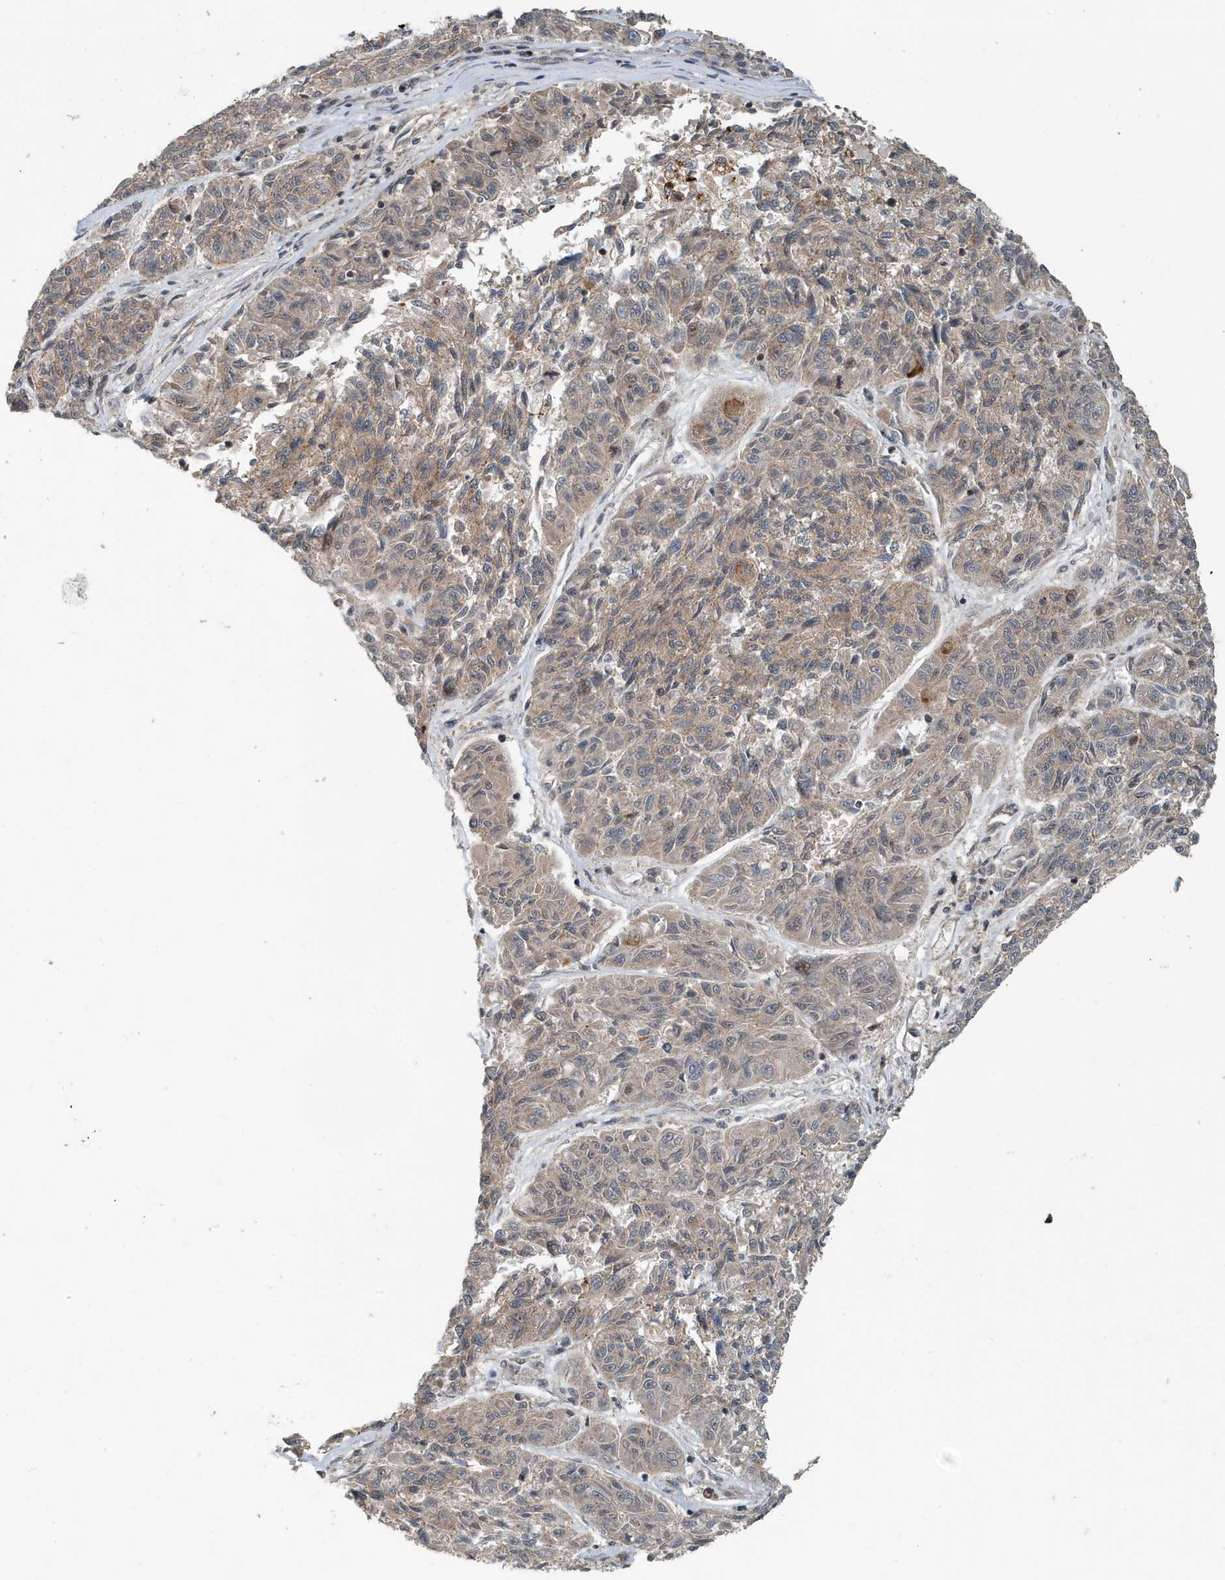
{"staining": {"intensity": "weak", "quantity": "25%-75%", "location": "cytoplasmic/membranous"}, "tissue": "melanoma", "cell_type": "Tumor cells", "image_type": "cancer", "snomed": [{"axis": "morphology", "description": "Malignant melanoma, NOS"}, {"axis": "topography", "description": "Skin"}], "caption": "An immunohistochemistry histopathology image of tumor tissue is shown. Protein staining in brown highlights weak cytoplasmic/membranous positivity in malignant melanoma within tumor cells. The protein of interest is stained brown, and the nuclei are stained in blue (DAB (3,3'-diaminobenzidine) IHC with brightfield microscopy, high magnification).", "gene": "KIF15", "patient": {"sex": "male", "age": 53}}